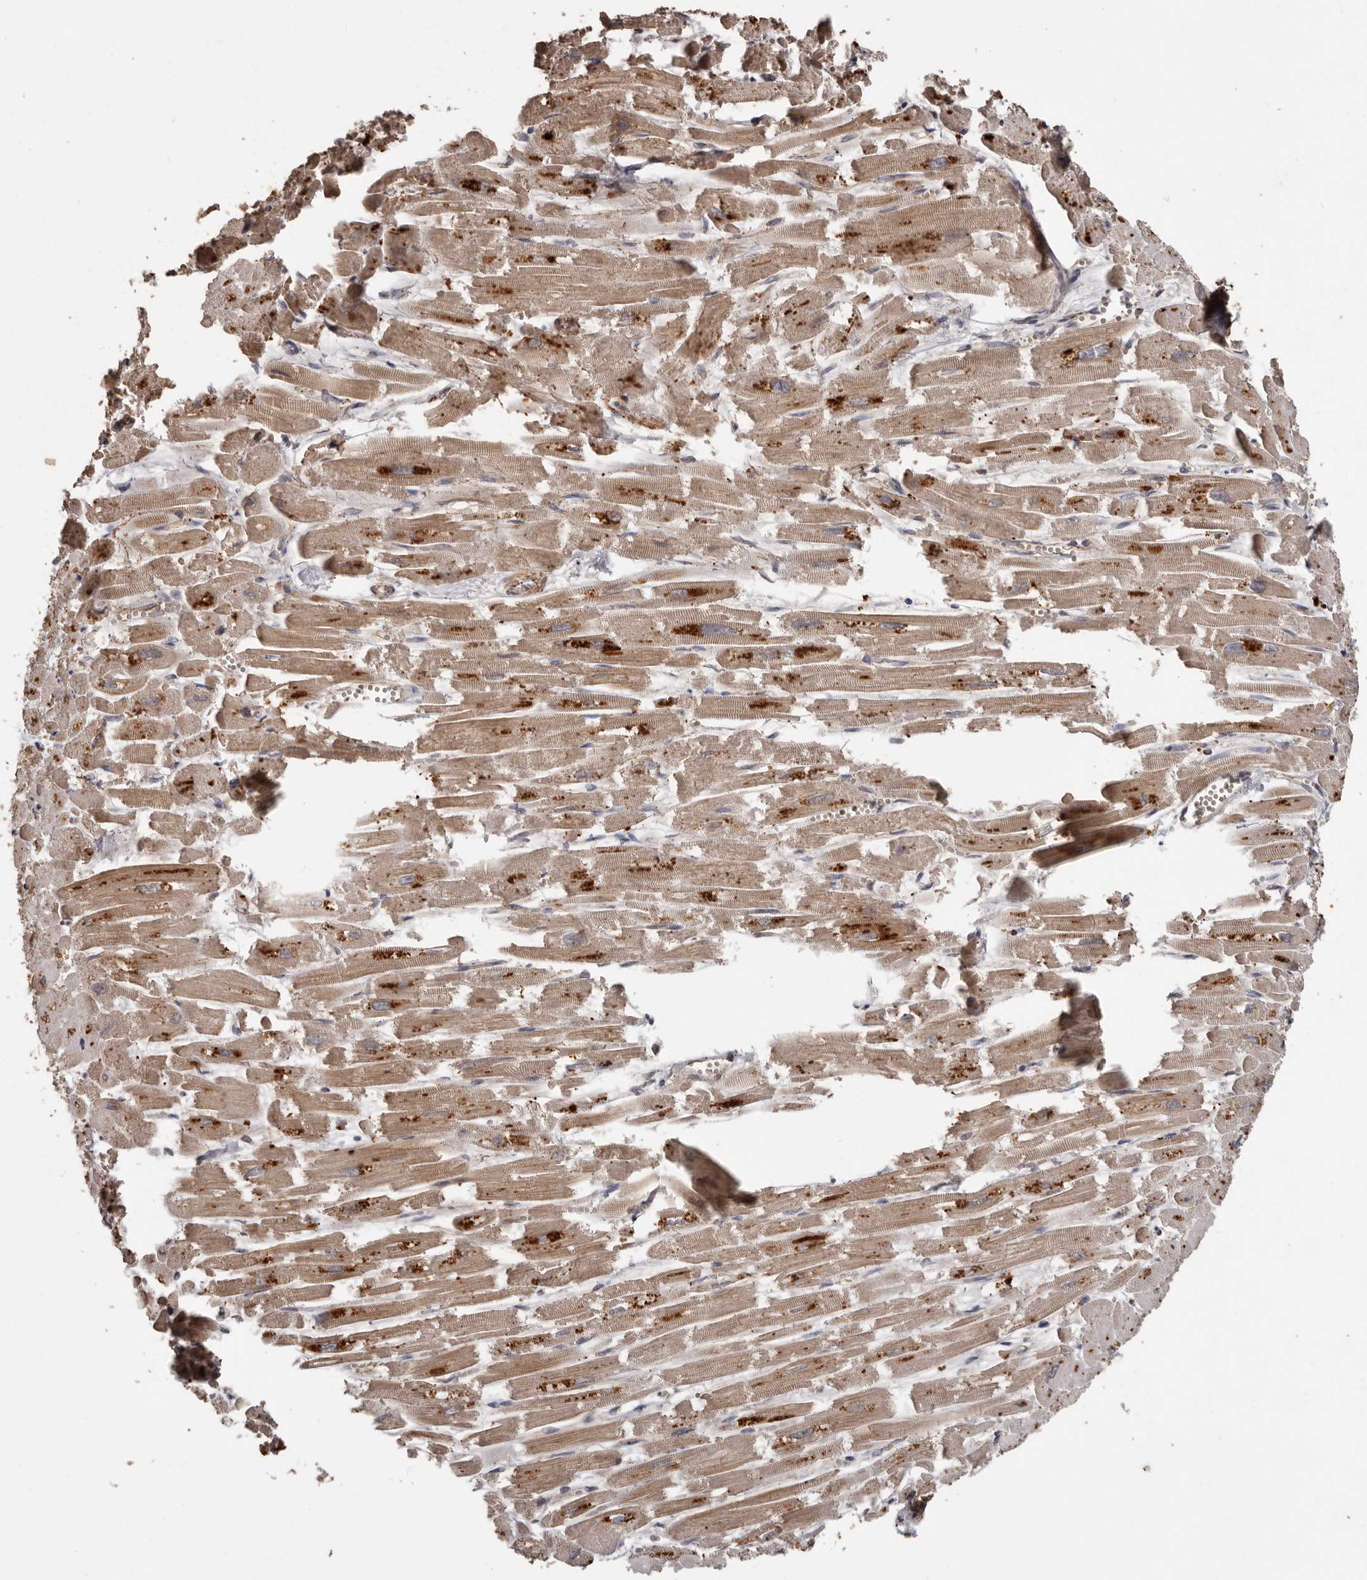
{"staining": {"intensity": "moderate", "quantity": ">75%", "location": "cytoplasmic/membranous"}, "tissue": "heart muscle", "cell_type": "Cardiomyocytes", "image_type": "normal", "snomed": [{"axis": "morphology", "description": "Normal tissue, NOS"}, {"axis": "topography", "description": "Heart"}], "caption": "Protein analysis of normal heart muscle displays moderate cytoplasmic/membranous staining in approximately >75% of cardiomyocytes.", "gene": "BRAT1", "patient": {"sex": "male", "age": 54}}